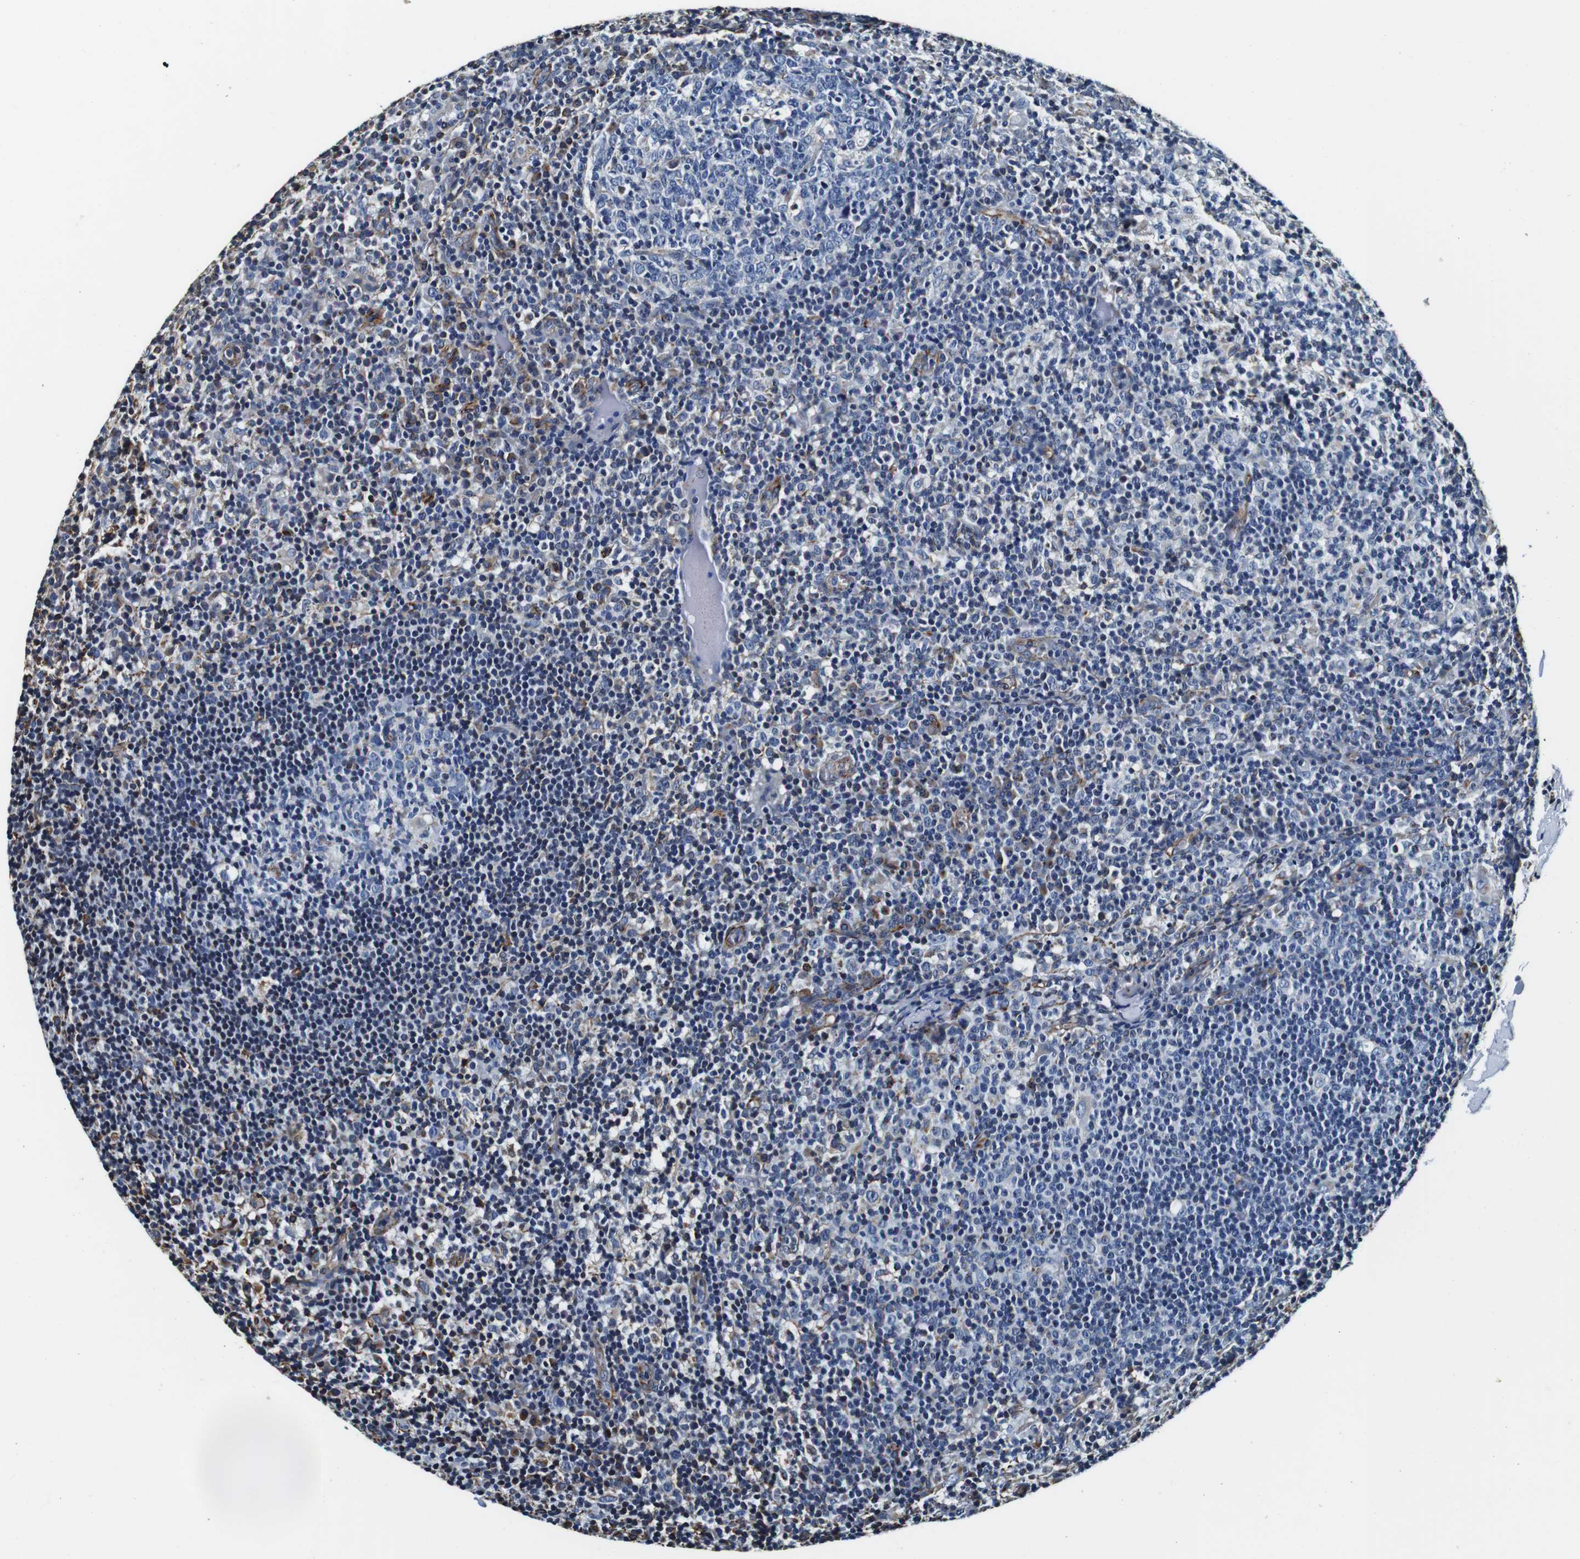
{"staining": {"intensity": "negative", "quantity": "none", "location": "none"}, "tissue": "lymph node", "cell_type": "Germinal center cells", "image_type": "normal", "snomed": [{"axis": "morphology", "description": "Normal tissue, NOS"}, {"axis": "morphology", "description": "Inflammation, NOS"}, {"axis": "topography", "description": "Lymph node"}], "caption": "Protein analysis of benign lymph node shows no significant staining in germinal center cells.", "gene": "GJE1", "patient": {"sex": "male", "age": 55}}